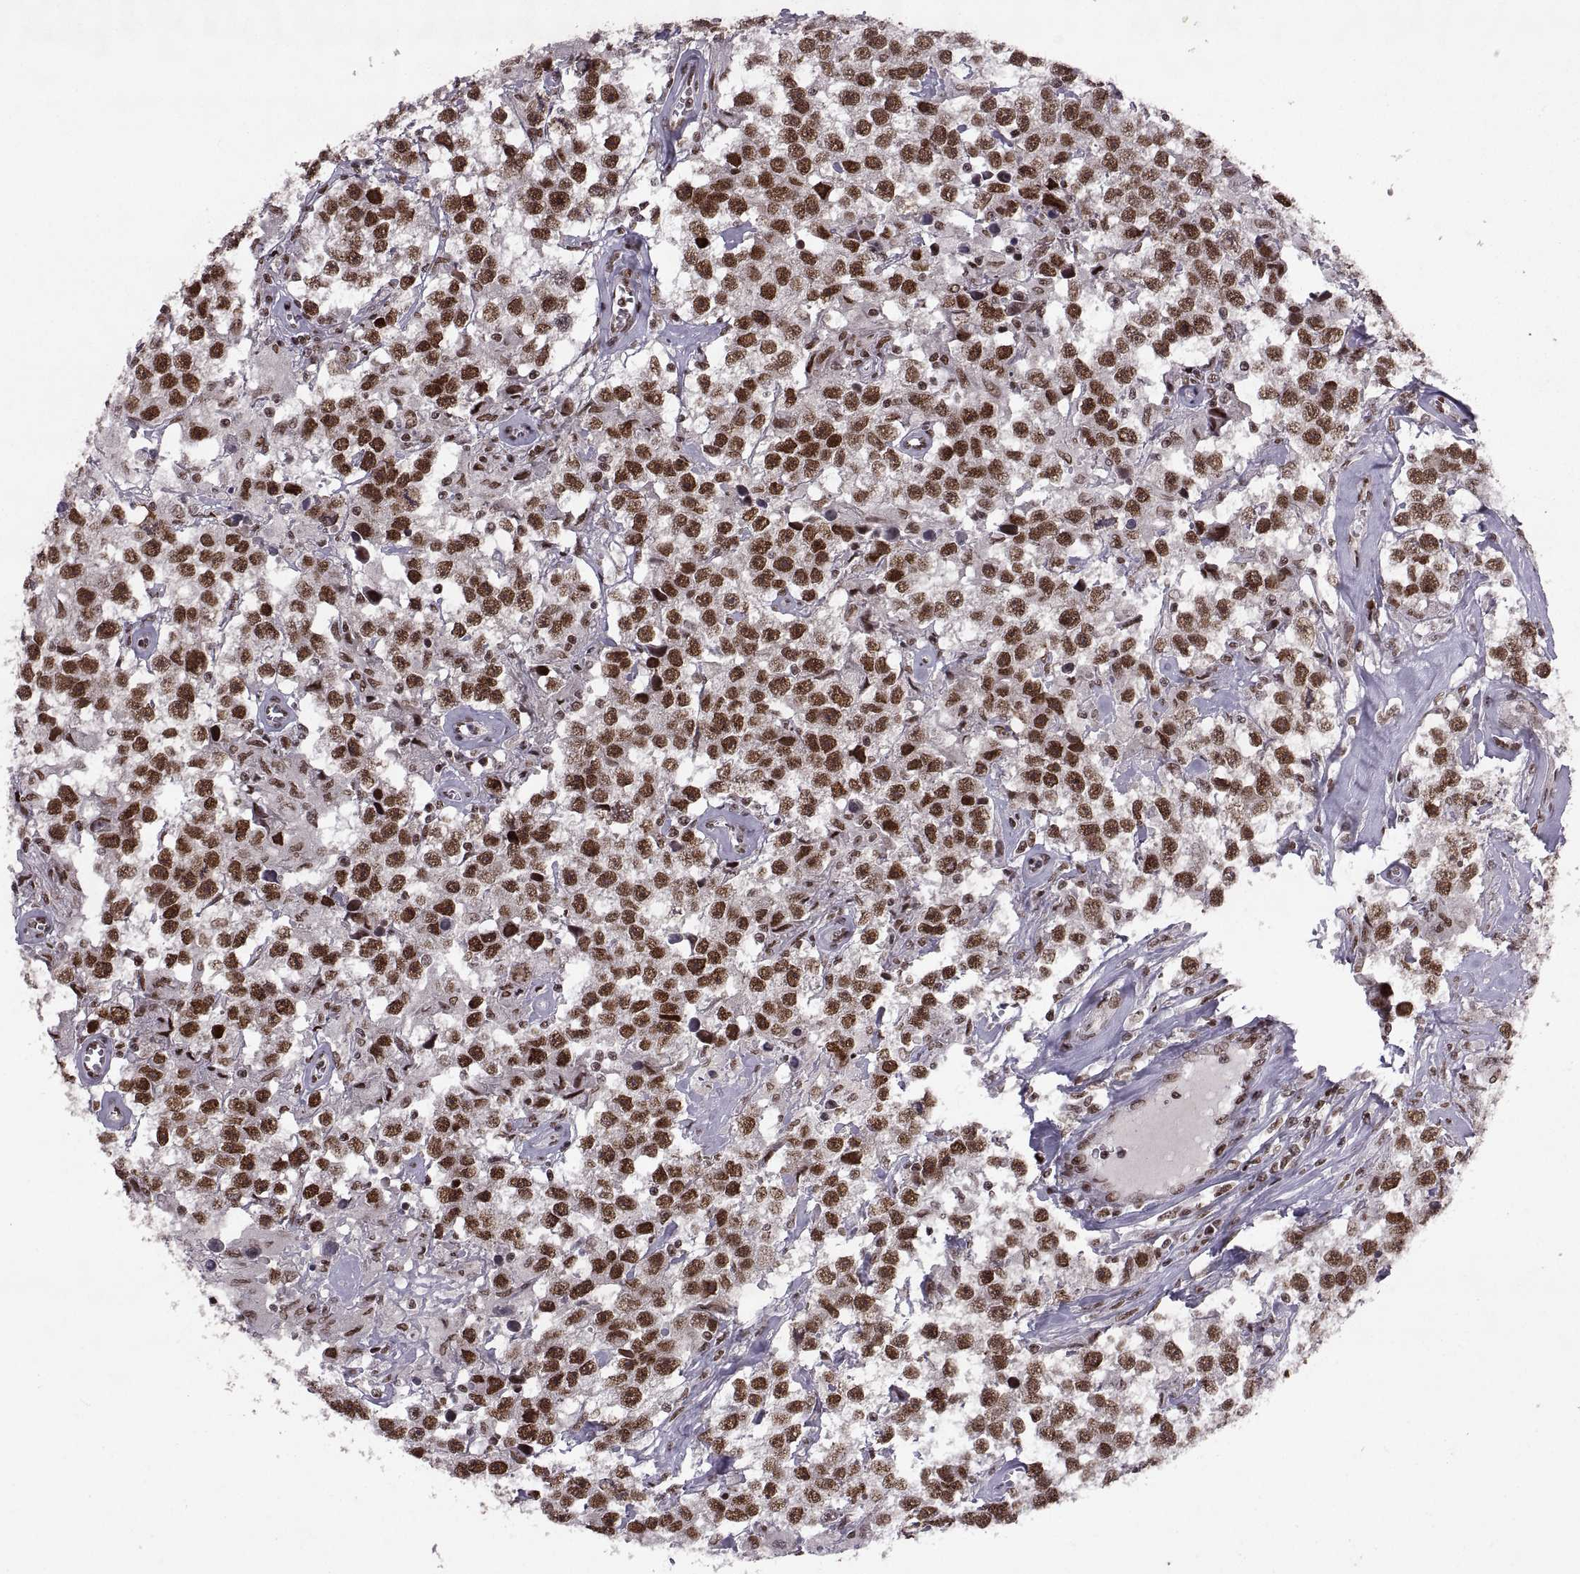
{"staining": {"intensity": "strong", "quantity": ">75%", "location": "nuclear"}, "tissue": "testis cancer", "cell_type": "Tumor cells", "image_type": "cancer", "snomed": [{"axis": "morphology", "description": "Seminoma, NOS"}, {"axis": "topography", "description": "Testis"}], "caption": "IHC photomicrograph of human testis cancer stained for a protein (brown), which reveals high levels of strong nuclear positivity in about >75% of tumor cells.", "gene": "MT1E", "patient": {"sex": "male", "age": 43}}